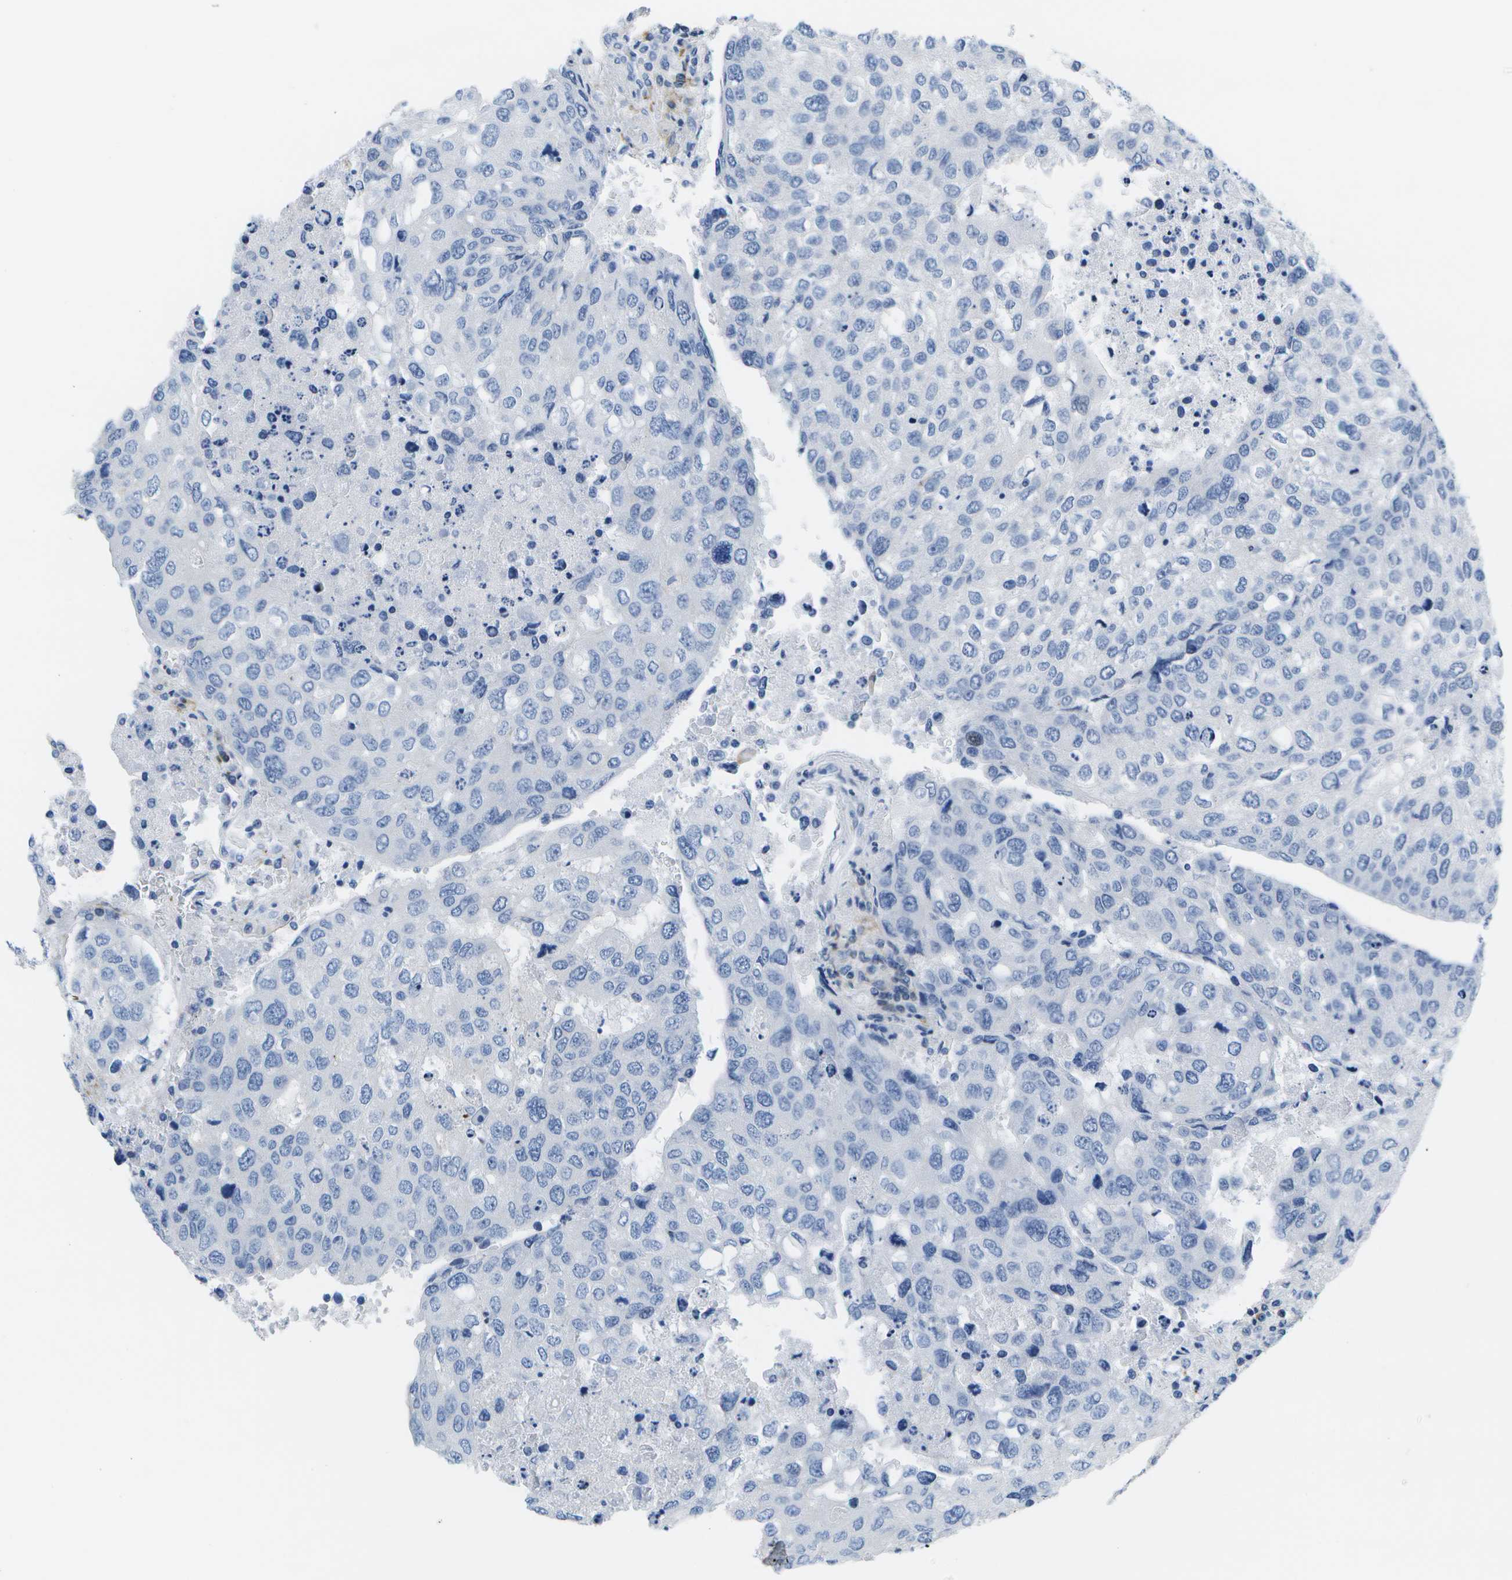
{"staining": {"intensity": "negative", "quantity": "none", "location": "none"}, "tissue": "urothelial cancer", "cell_type": "Tumor cells", "image_type": "cancer", "snomed": [{"axis": "morphology", "description": "Urothelial carcinoma, High grade"}, {"axis": "topography", "description": "Lymph node"}, {"axis": "topography", "description": "Urinary bladder"}], "caption": "Tumor cells show no significant protein staining in urothelial cancer.", "gene": "ADGRG6", "patient": {"sex": "male", "age": 51}}